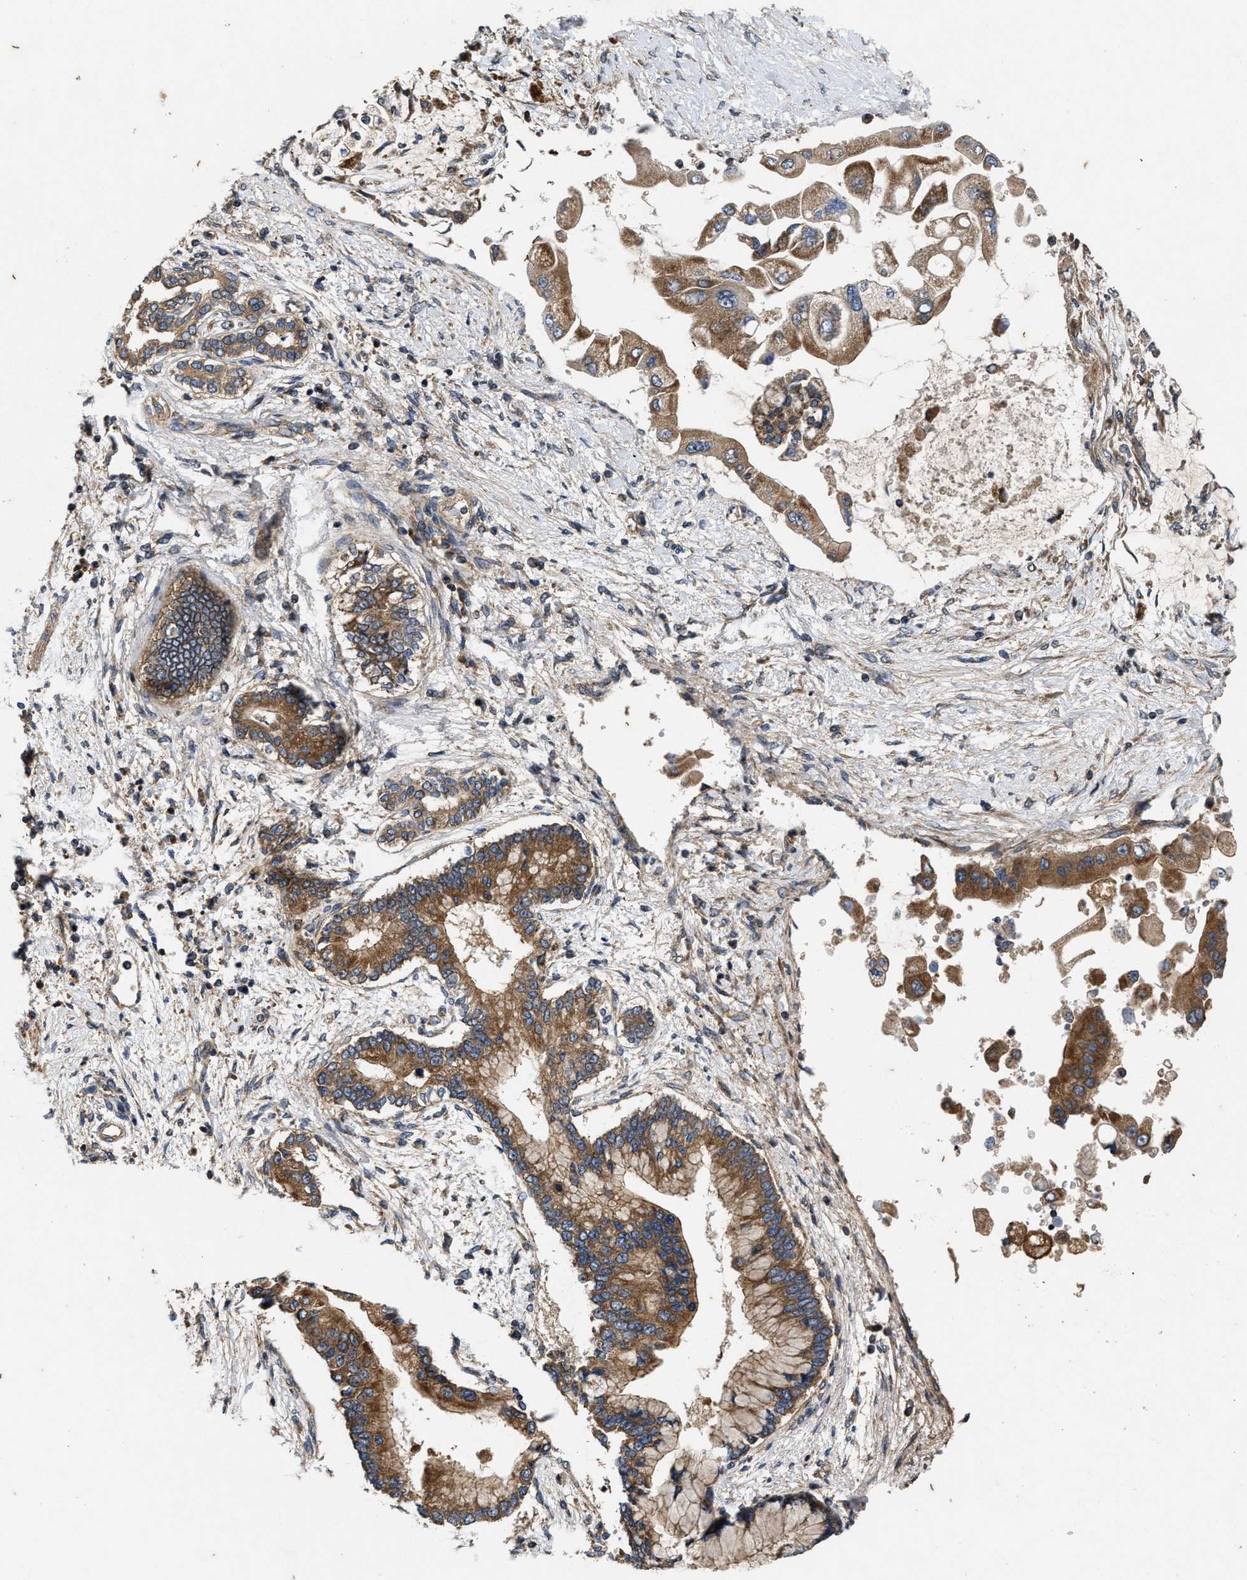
{"staining": {"intensity": "moderate", "quantity": ">75%", "location": "cytoplasmic/membranous"}, "tissue": "liver cancer", "cell_type": "Tumor cells", "image_type": "cancer", "snomed": [{"axis": "morphology", "description": "Cholangiocarcinoma"}, {"axis": "topography", "description": "Liver"}], "caption": "A photomicrograph of liver cholangiocarcinoma stained for a protein shows moderate cytoplasmic/membranous brown staining in tumor cells.", "gene": "EFNA4", "patient": {"sex": "male", "age": 50}}